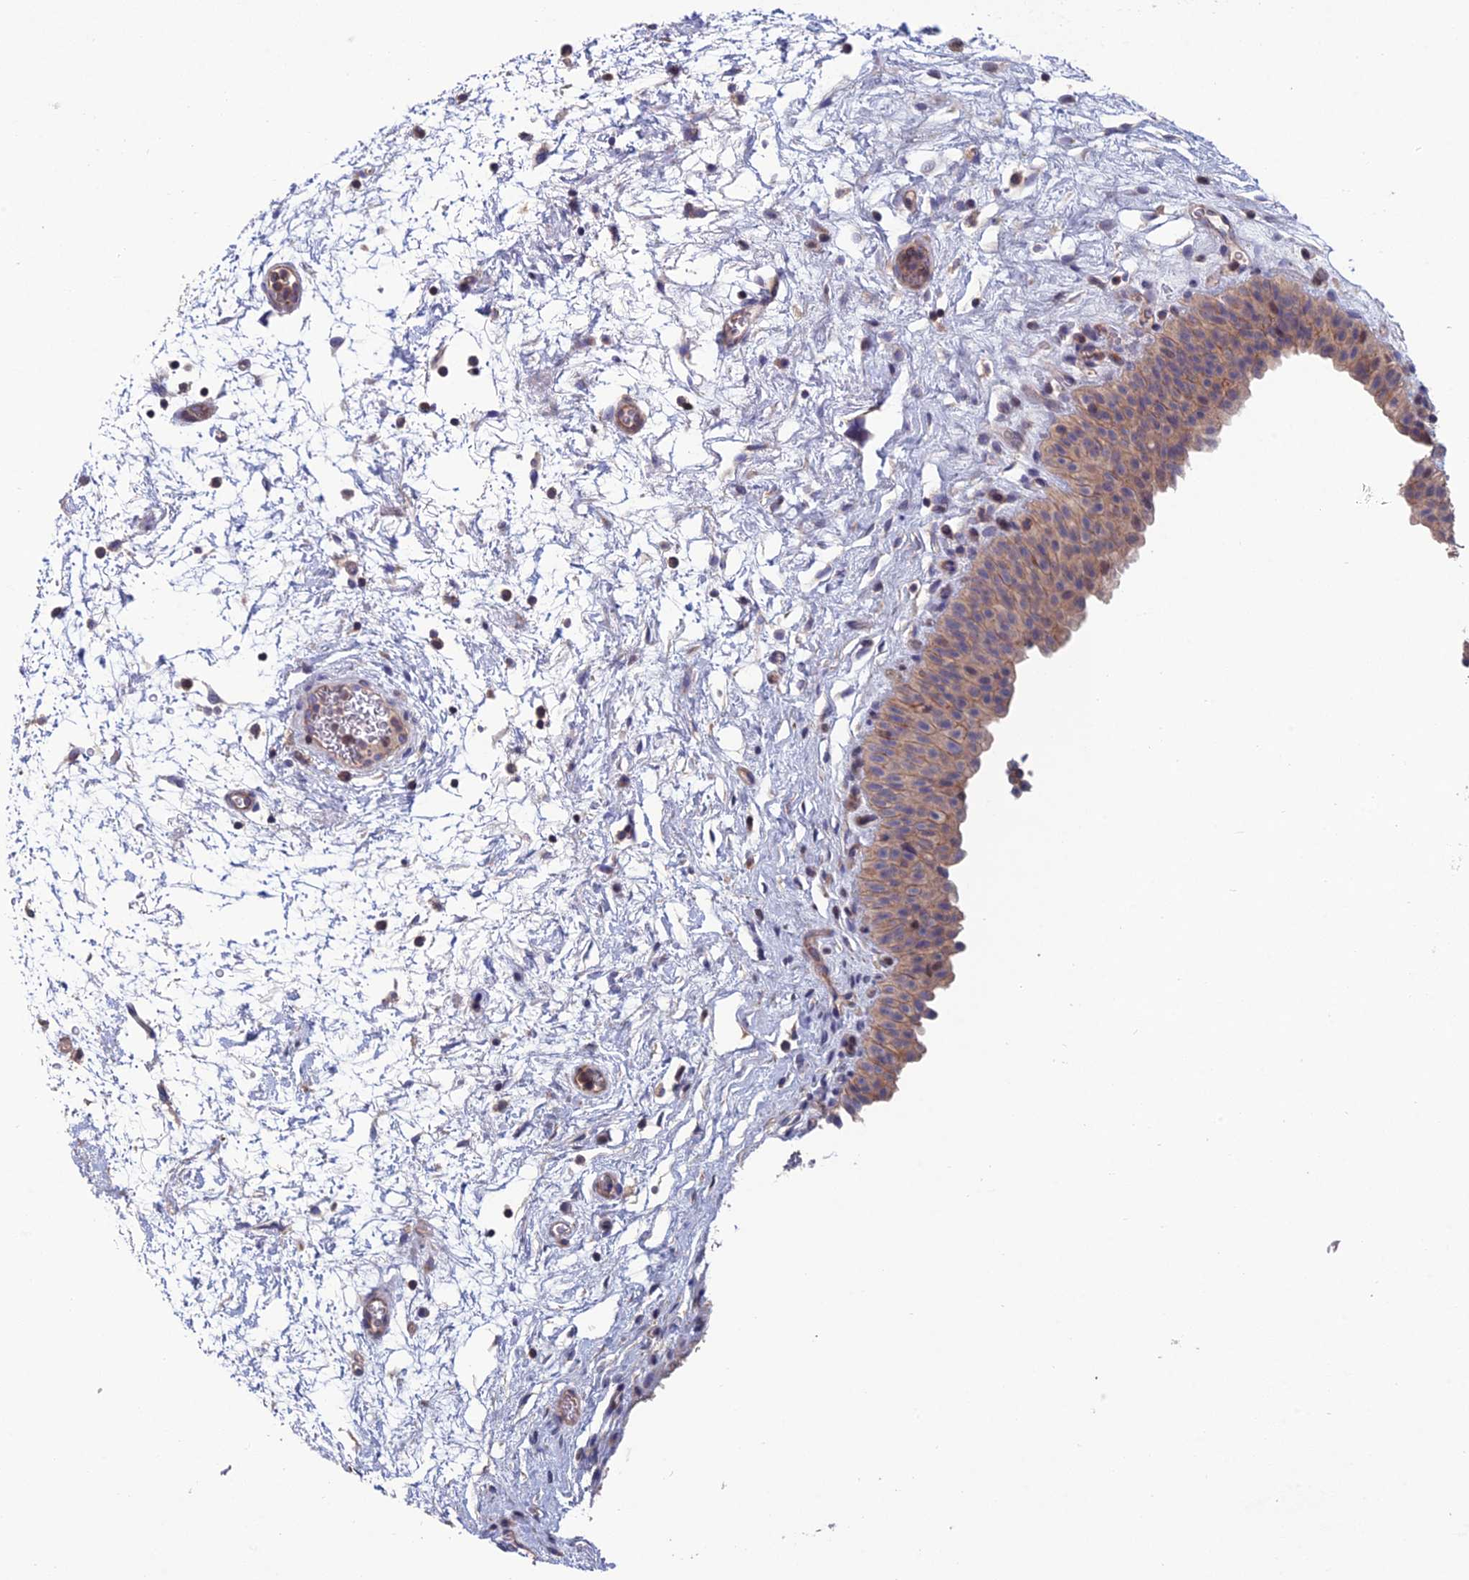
{"staining": {"intensity": "moderate", "quantity": "25%-75%", "location": "cytoplasmic/membranous"}, "tissue": "urinary bladder", "cell_type": "Urothelial cells", "image_type": "normal", "snomed": [{"axis": "morphology", "description": "Normal tissue, NOS"}, {"axis": "topography", "description": "Urinary bladder"}], "caption": "Immunohistochemistry staining of benign urinary bladder, which exhibits medium levels of moderate cytoplasmic/membranous expression in approximately 25%-75% of urothelial cells indicating moderate cytoplasmic/membranous protein positivity. The staining was performed using DAB (3,3'-diaminobenzidine) (brown) for protein detection and nuclei were counterstained in hematoxylin (blue).", "gene": "USP37", "patient": {"sex": "male", "age": 46}}